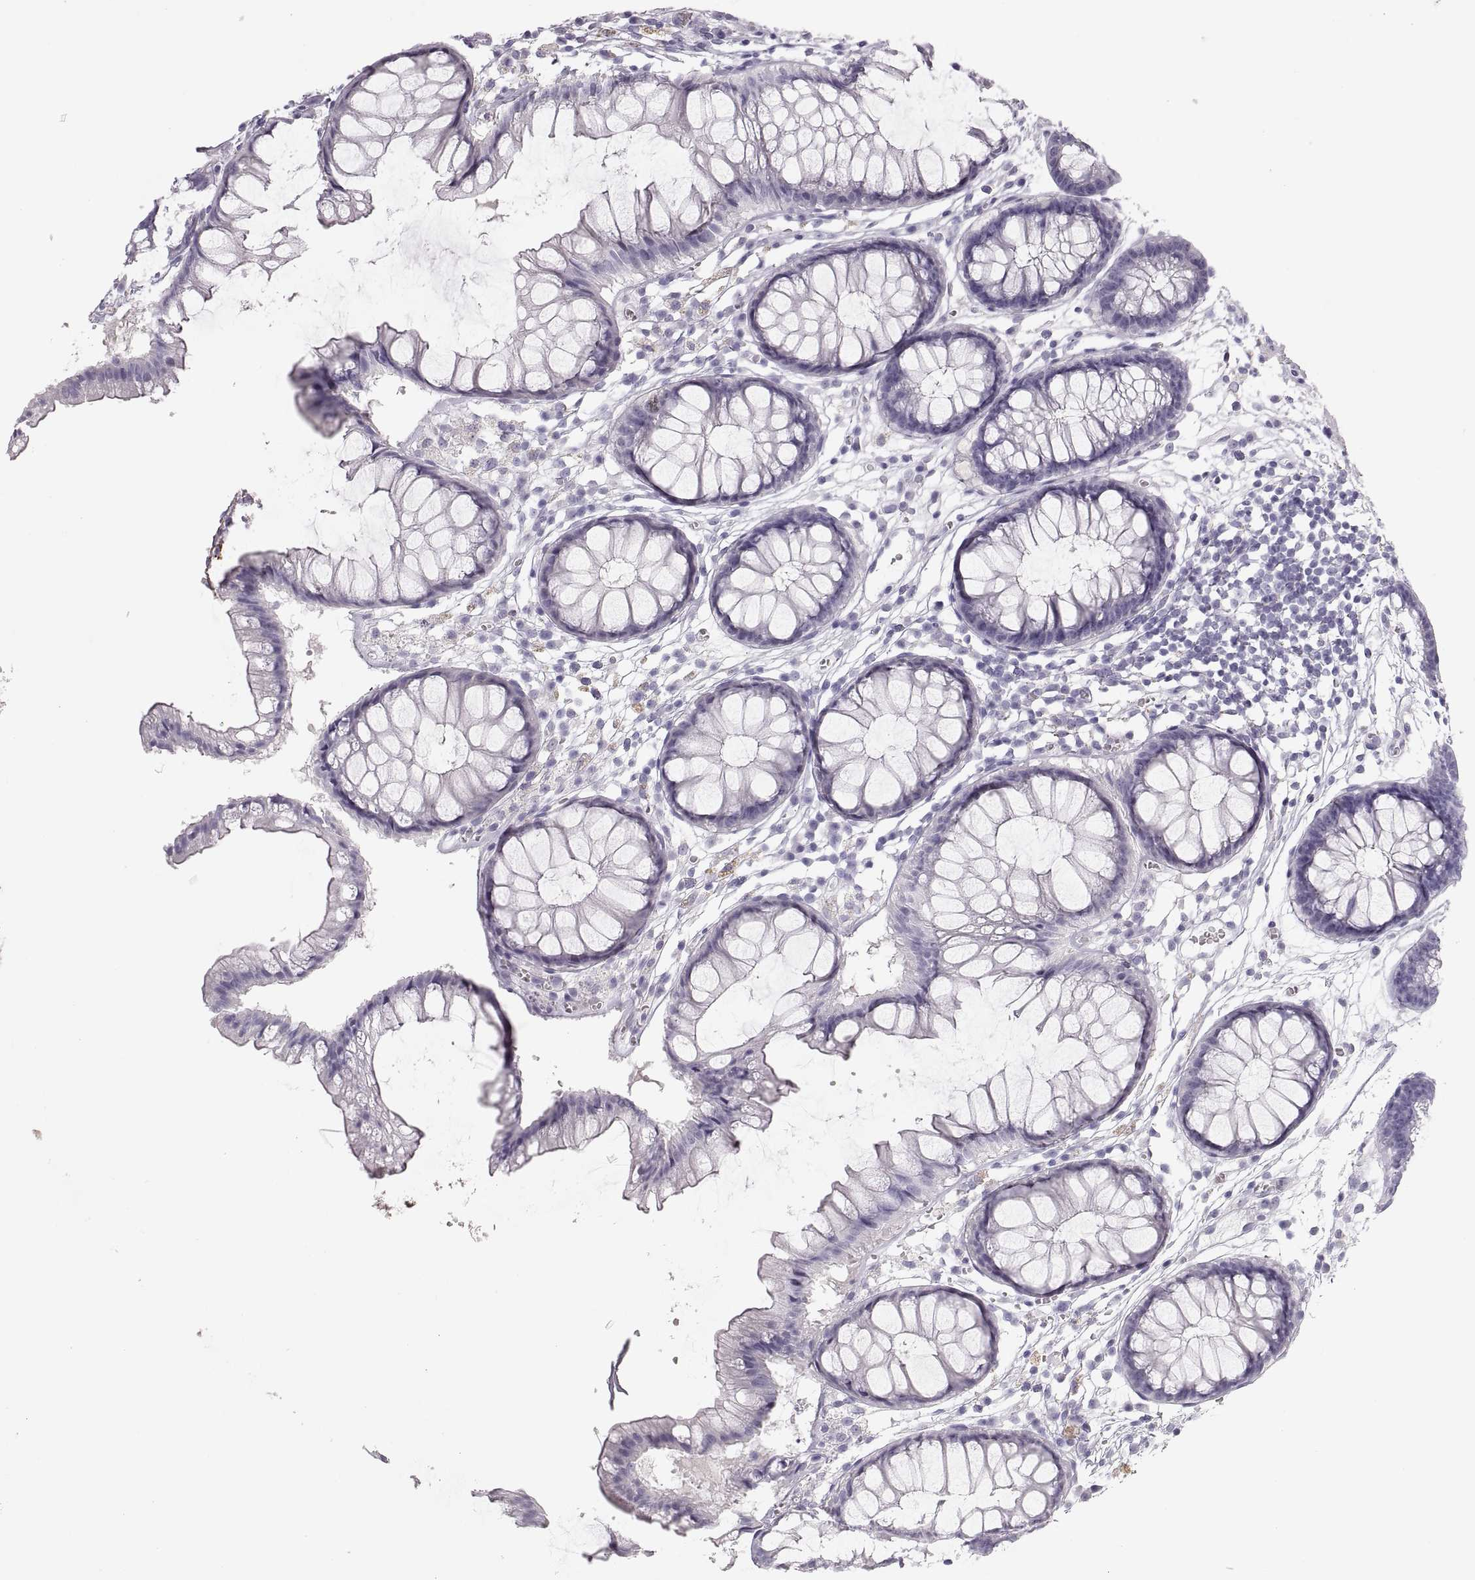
{"staining": {"intensity": "negative", "quantity": "none", "location": "none"}, "tissue": "colon", "cell_type": "Endothelial cells", "image_type": "normal", "snomed": [{"axis": "morphology", "description": "Normal tissue, NOS"}, {"axis": "morphology", "description": "Adenocarcinoma, NOS"}, {"axis": "topography", "description": "Colon"}], "caption": "The IHC micrograph has no significant positivity in endothelial cells of colon. (DAB immunohistochemistry with hematoxylin counter stain).", "gene": "COL9A3", "patient": {"sex": "male", "age": 65}}